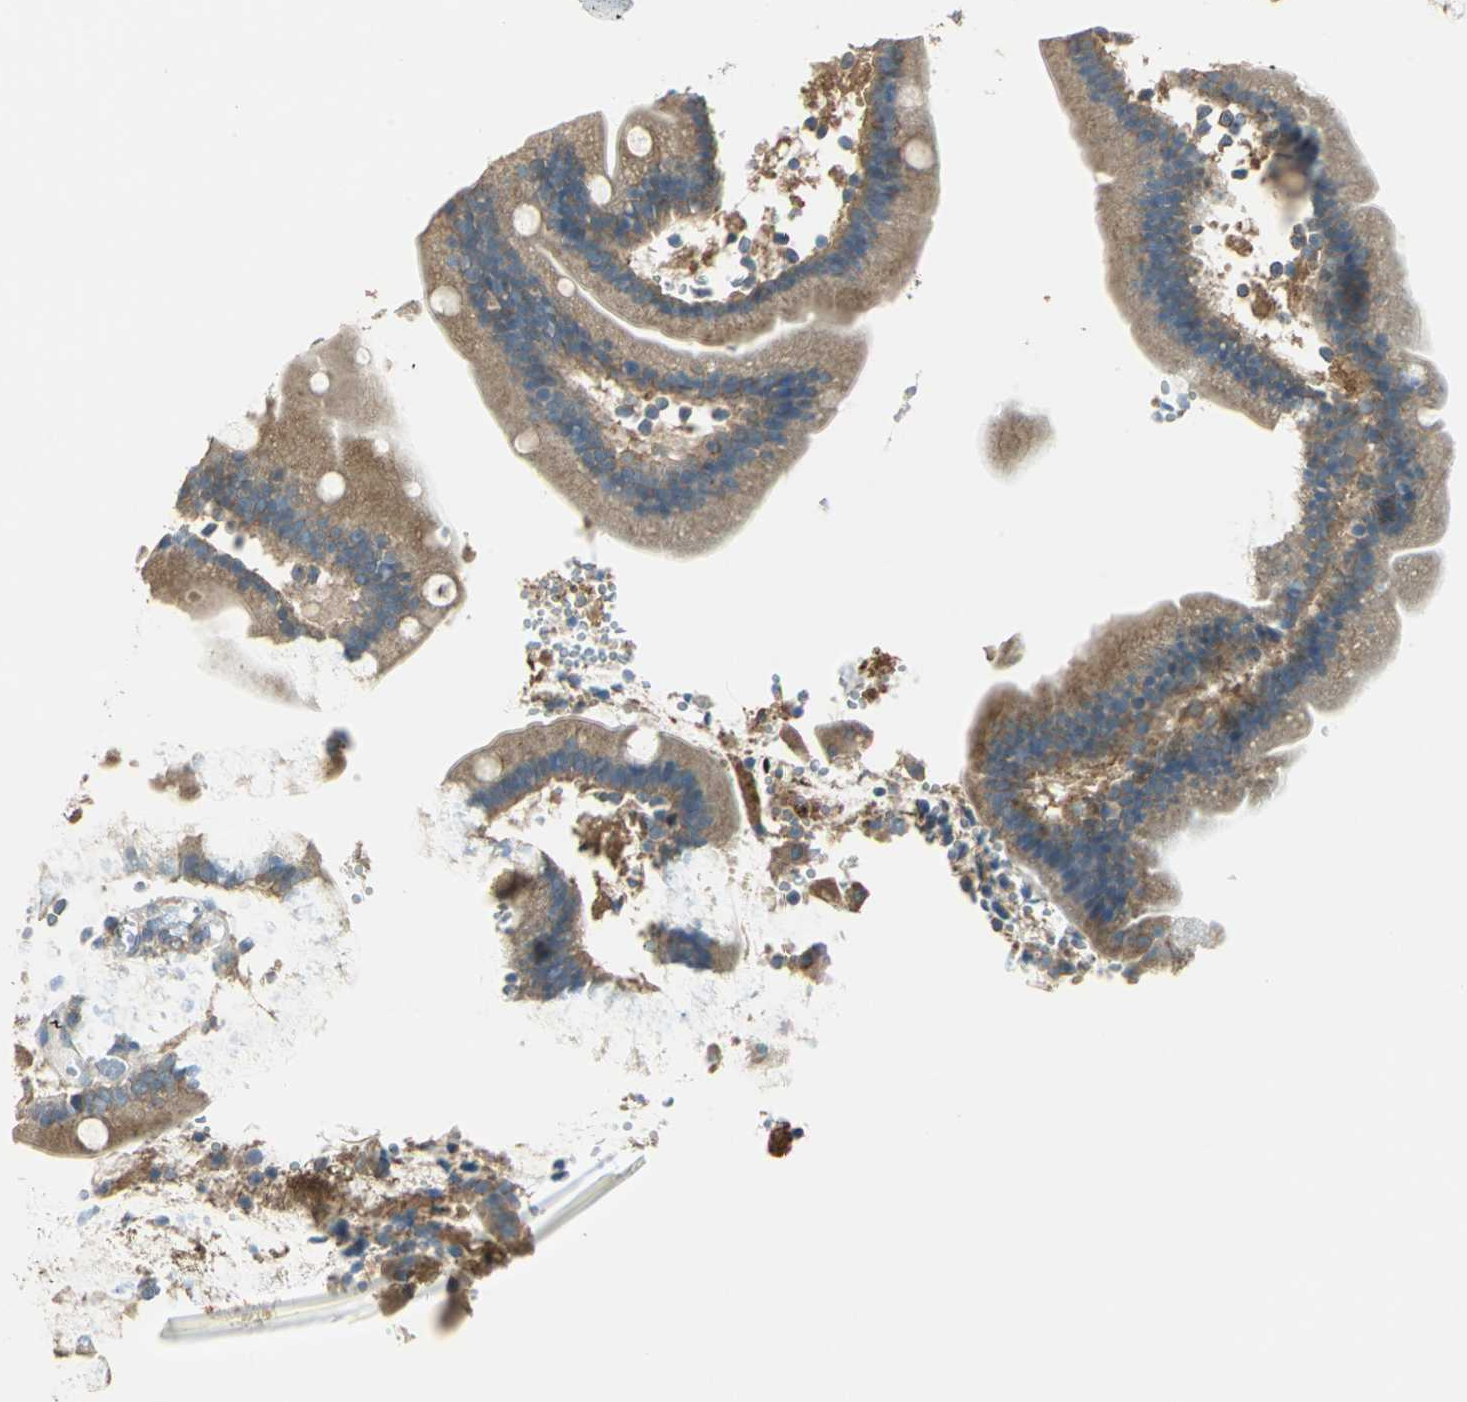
{"staining": {"intensity": "moderate", "quantity": ">75%", "location": "cytoplasmic/membranous"}, "tissue": "duodenum", "cell_type": "Glandular cells", "image_type": "normal", "snomed": [{"axis": "morphology", "description": "Normal tissue, NOS"}, {"axis": "topography", "description": "Duodenum"}], "caption": "Immunohistochemical staining of normal duodenum displays >75% levels of moderate cytoplasmic/membranous protein staining in about >75% of glandular cells. (DAB IHC, brown staining for protein, blue staining for nuclei).", "gene": "SHC2", "patient": {"sex": "male", "age": 66}}